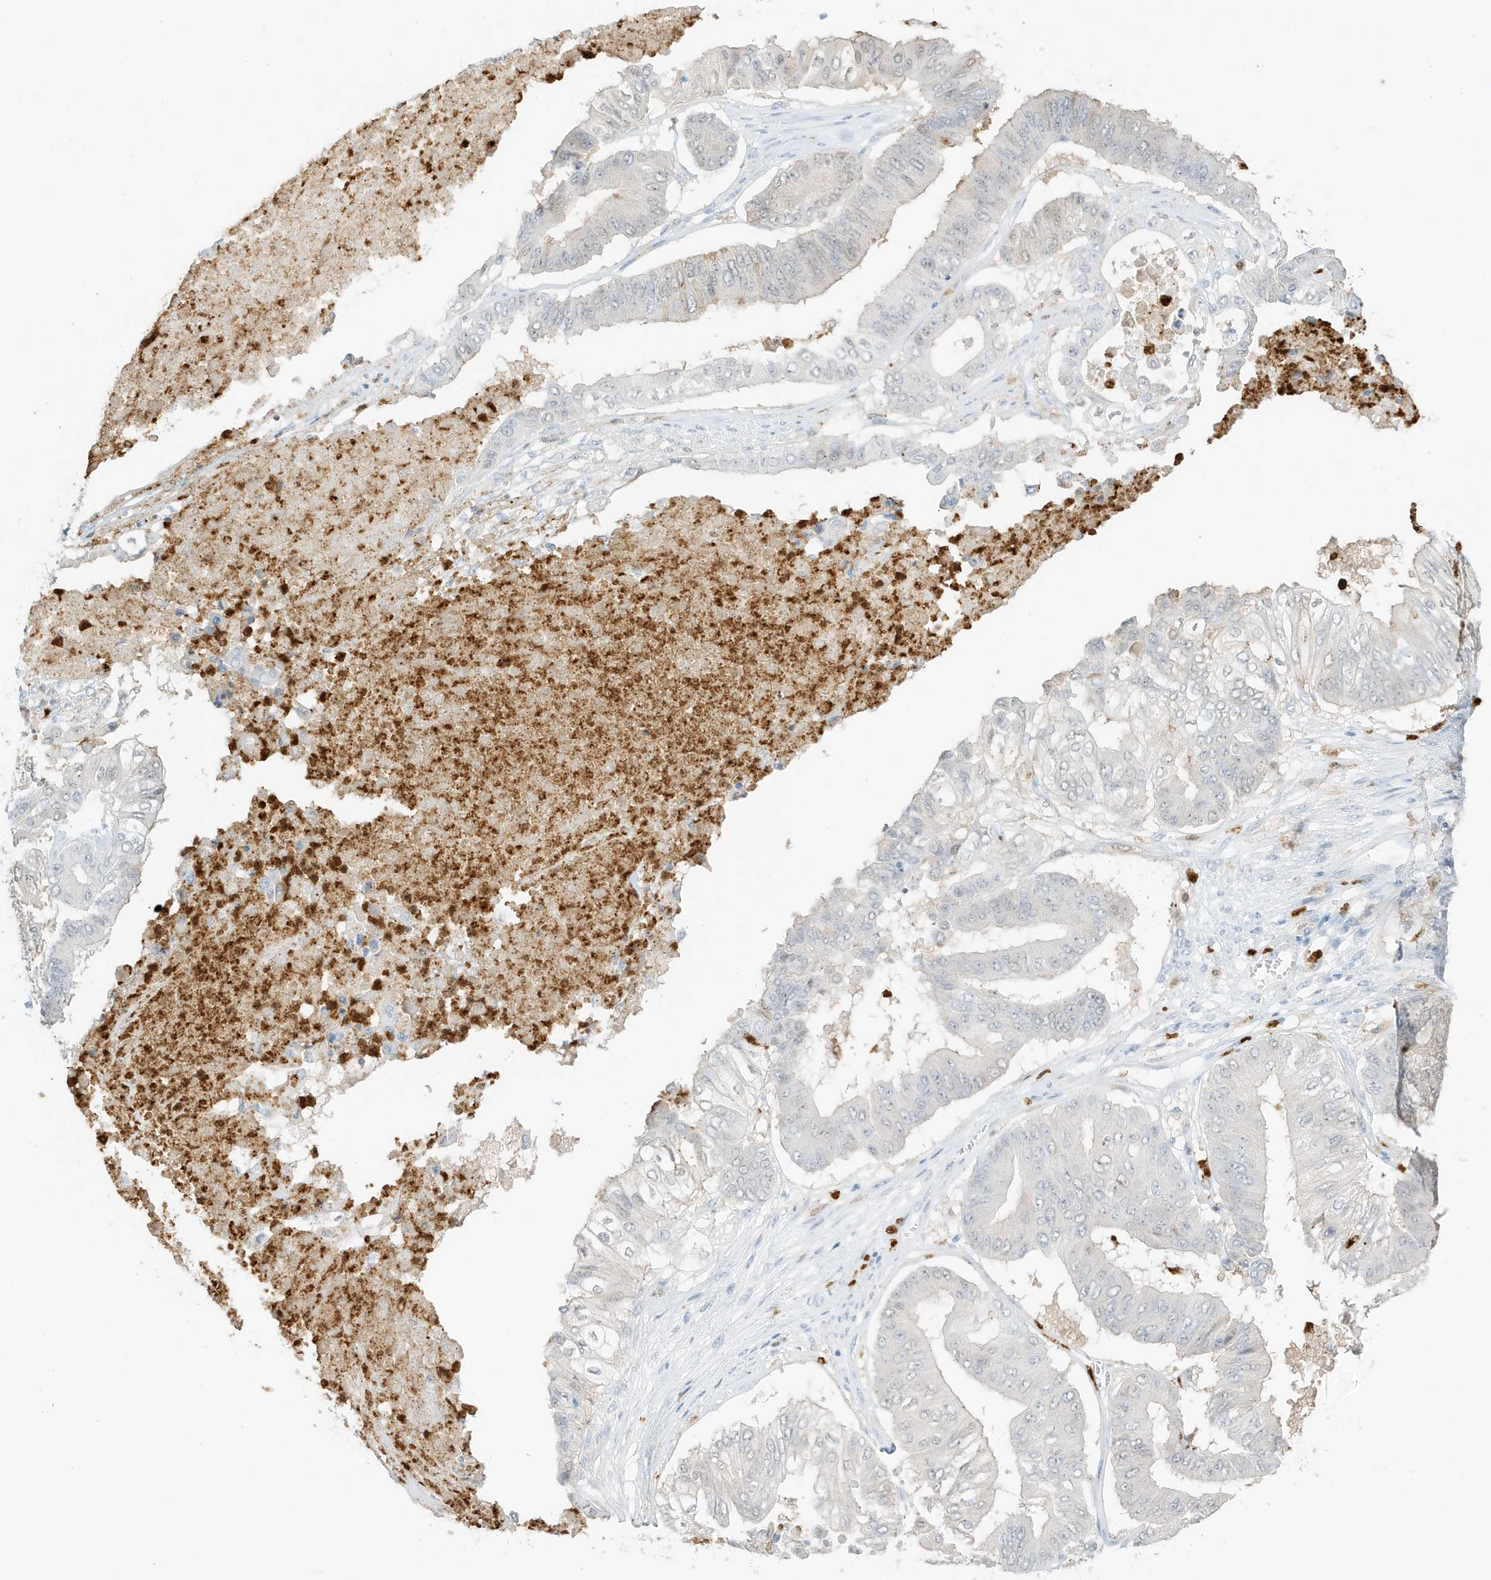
{"staining": {"intensity": "negative", "quantity": "none", "location": "none"}, "tissue": "pancreatic cancer", "cell_type": "Tumor cells", "image_type": "cancer", "snomed": [{"axis": "morphology", "description": "Adenocarcinoma, NOS"}, {"axis": "topography", "description": "Pancreas"}], "caption": "Human pancreatic cancer stained for a protein using immunohistochemistry (IHC) exhibits no positivity in tumor cells.", "gene": "GCA", "patient": {"sex": "female", "age": 77}}